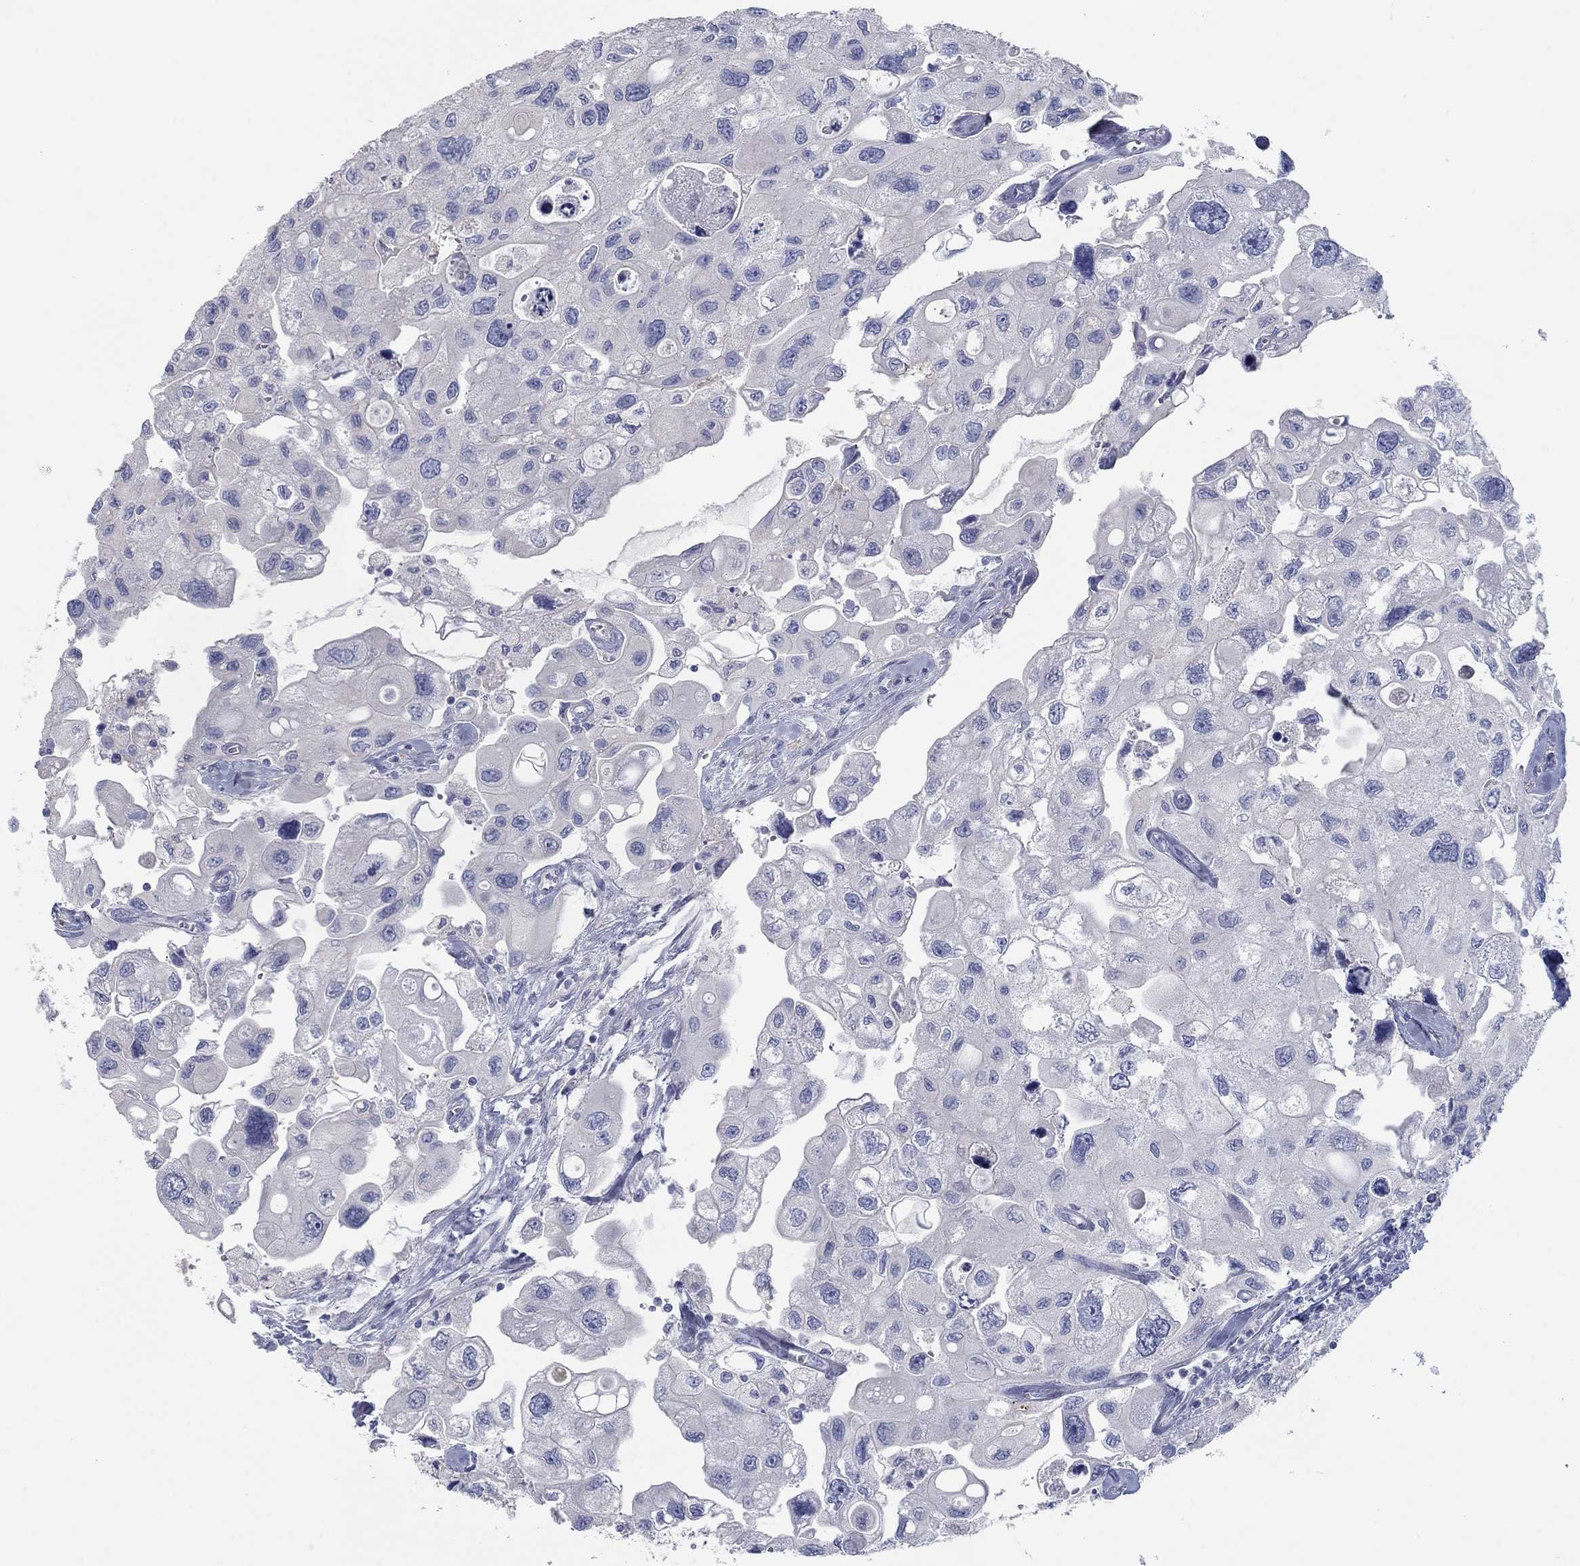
{"staining": {"intensity": "negative", "quantity": "none", "location": "none"}, "tissue": "urothelial cancer", "cell_type": "Tumor cells", "image_type": "cancer", "snomed": [{"axis": "morphology", "description": "Urothelial carcinoma, High grade"}, {"axis": "topography", "description": "Urinary bladder"}], "caption": "Tumor cells show no significant protein staining in high-grade urothelial carcinoma.", "gene": "APOC3", "patient": {"sex": "male", "age": 59}}